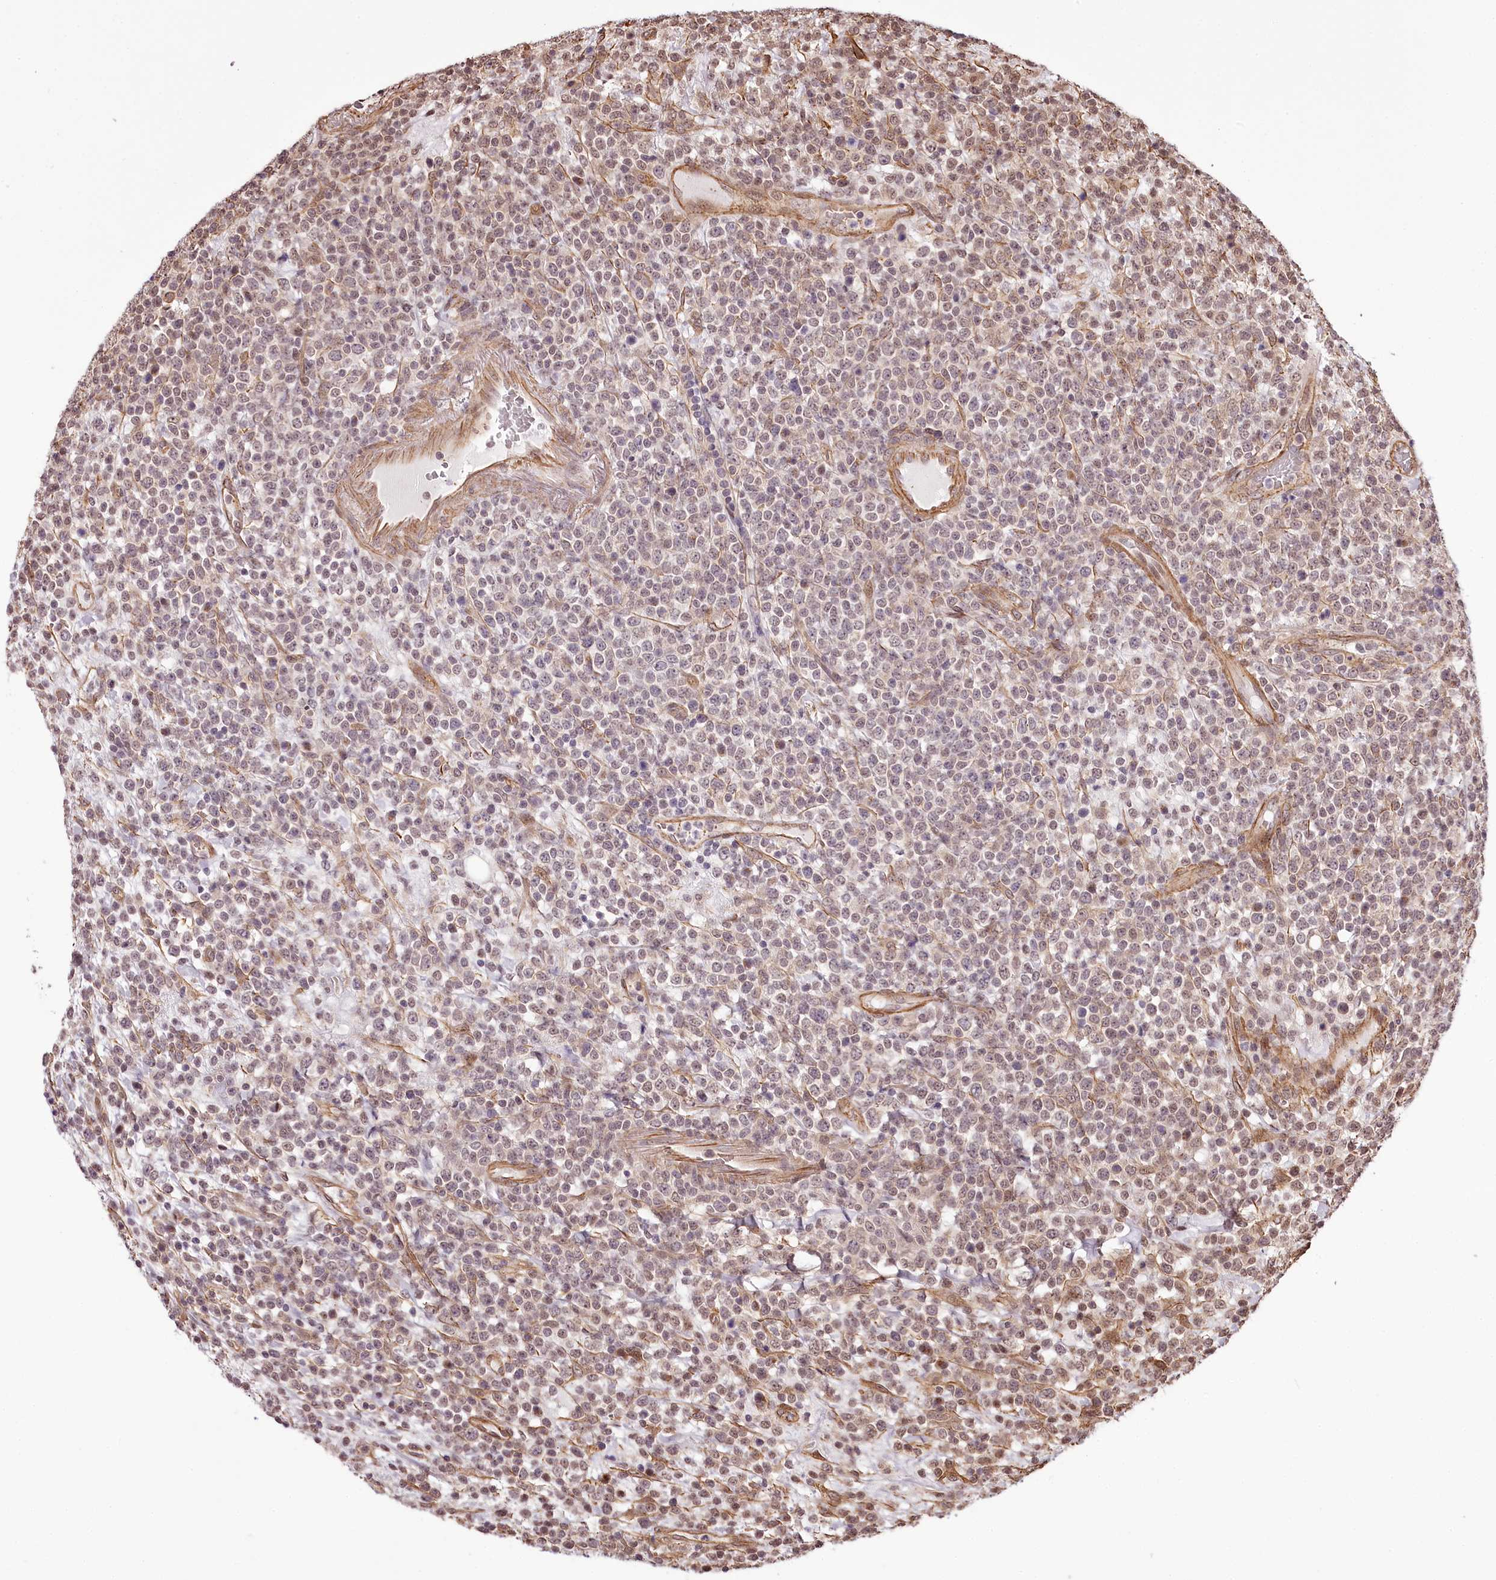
{"staining": {"intensity": "weak", "quantity": "25%-75%", "location": "nuclear"}, "tissue": "lymphoma", "cell_type": "Tumor cells", "image_type": "cancer", "snomed": [{"axis": "morphology", "description": "Malignant lymphoma, non-Hodgkin's type, High grade"}, {"axis": "topography", "description": "Colon"}], "caption": "Lymphoma stained with a protein marker exhibits weak staining in tumor cells.", "gene": "TTC33", "patient": {"sex": "female", "age": 53}}